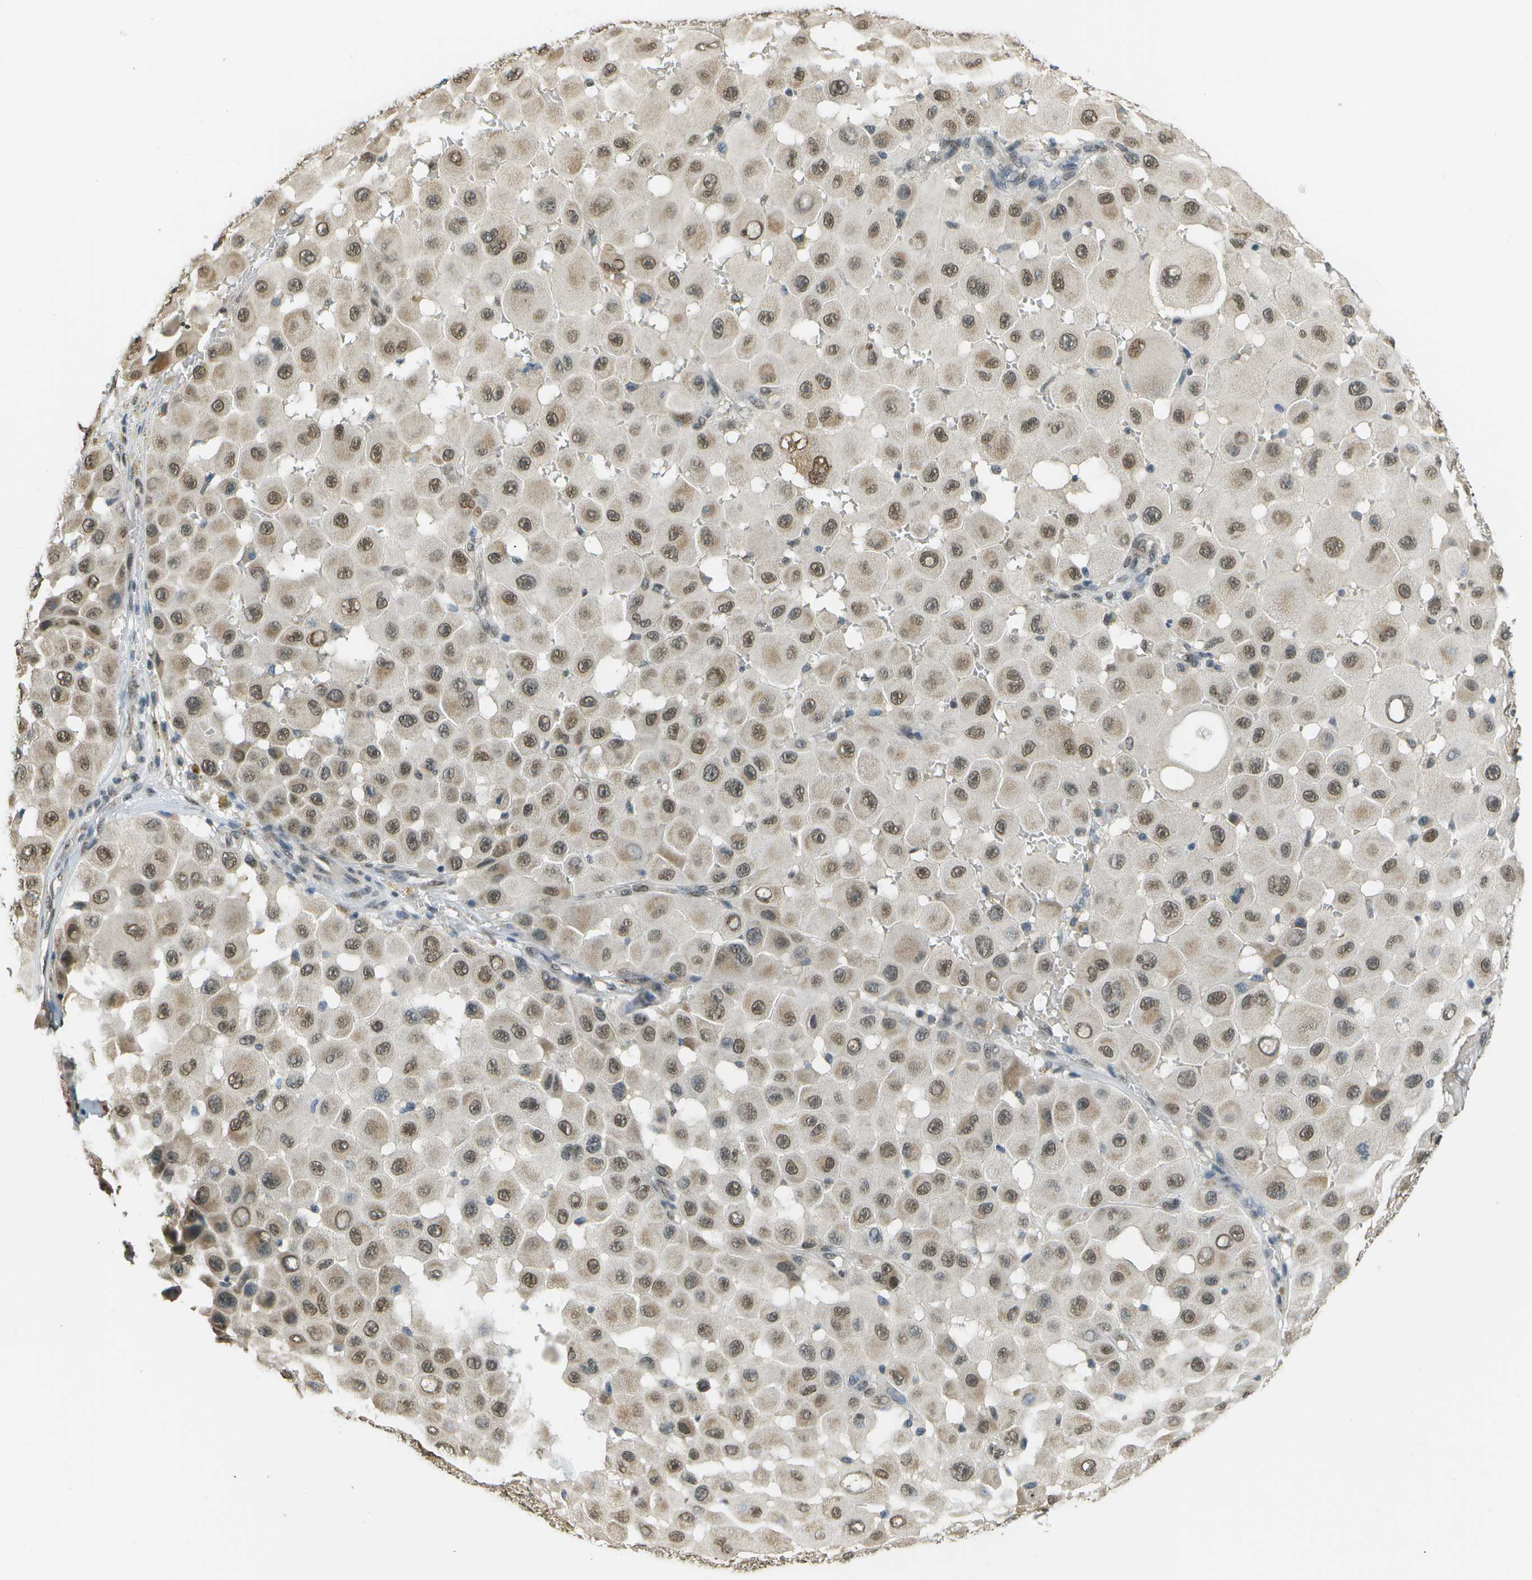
{"staining": {"intensity": "moderate", "quantity": ">75%", "location": "cytoplasmic/membranous,nuclear"}, "tissue": "melanoma", "cell_type": "Tumor cells", "image_type": "cancer", "snomed": [{"axis": "morphology", "description": "Malignant melanoma, NOS"}, {"axis": "topography", "description": "Skin"}], "caption": "Malignant melanoma stained with a protein marker displays moderate staining in tumor cells.", "gene": "ABL2", "patient": {"sex": "female", "age": 81}}